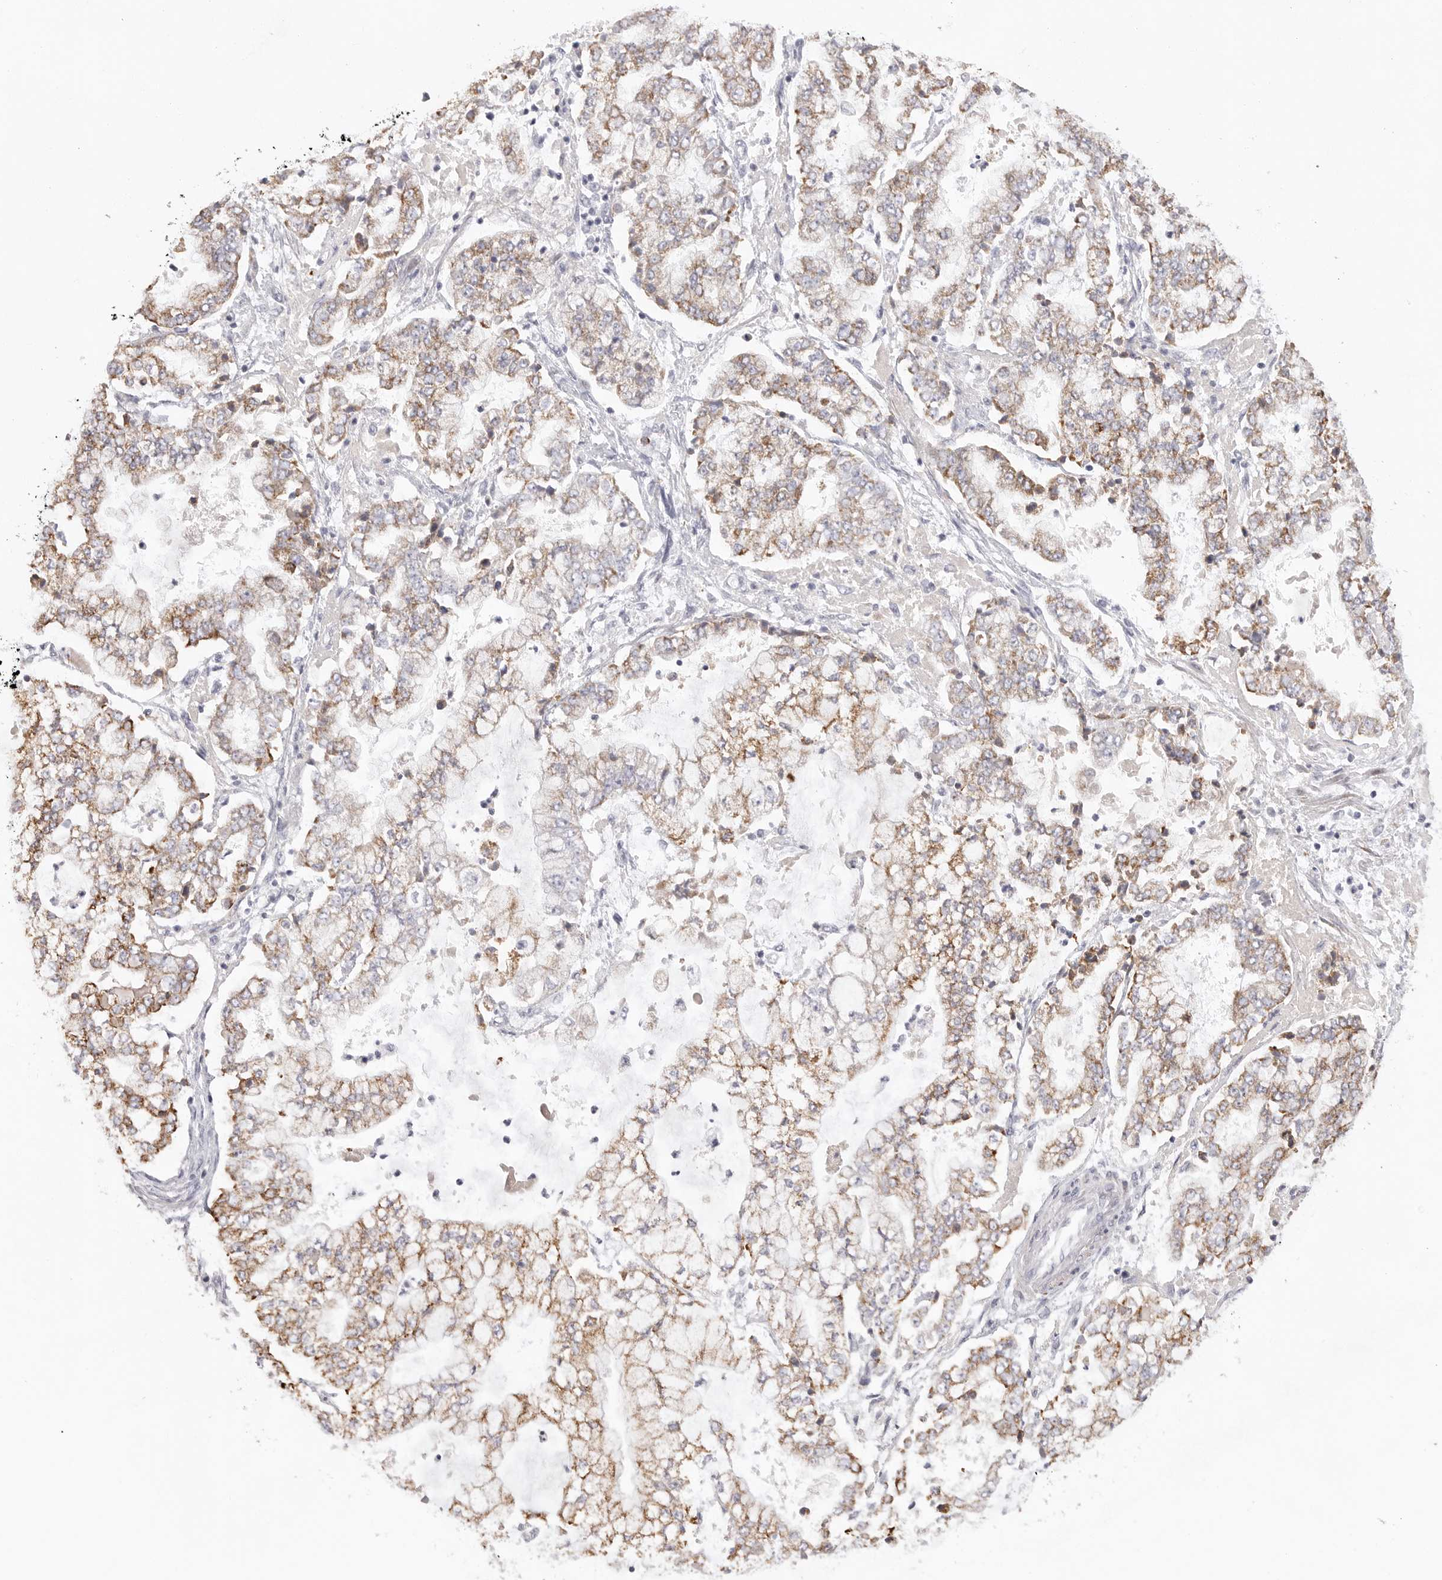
{"staining": {"intensity": "moderate", "quantity": ">75%", "location": "cytoplasmic/membranous"}, "tissue": "stomach cancer", "cell_type": "Tumor cells", "image_type": "cancer", "snomed": [{"axis": "morphology", "description": "Adenocarcinoma, NOS"}, {"axis": "topography", "description": "Stomach"}], "caption": "IHC staining of stomach cancer, which reveals medium levels of moderate cytoplasmic/membranous staining in approximately >75% of tumor cells indicating moderate cytoplasmic/membranous protein staining. The staining was performed using DAB (brown) for protein detection and nuclei were counterstained in hematoxylin (blue).", "gene": "ELP3", "patient": {"sex": "male", "age": 76}}